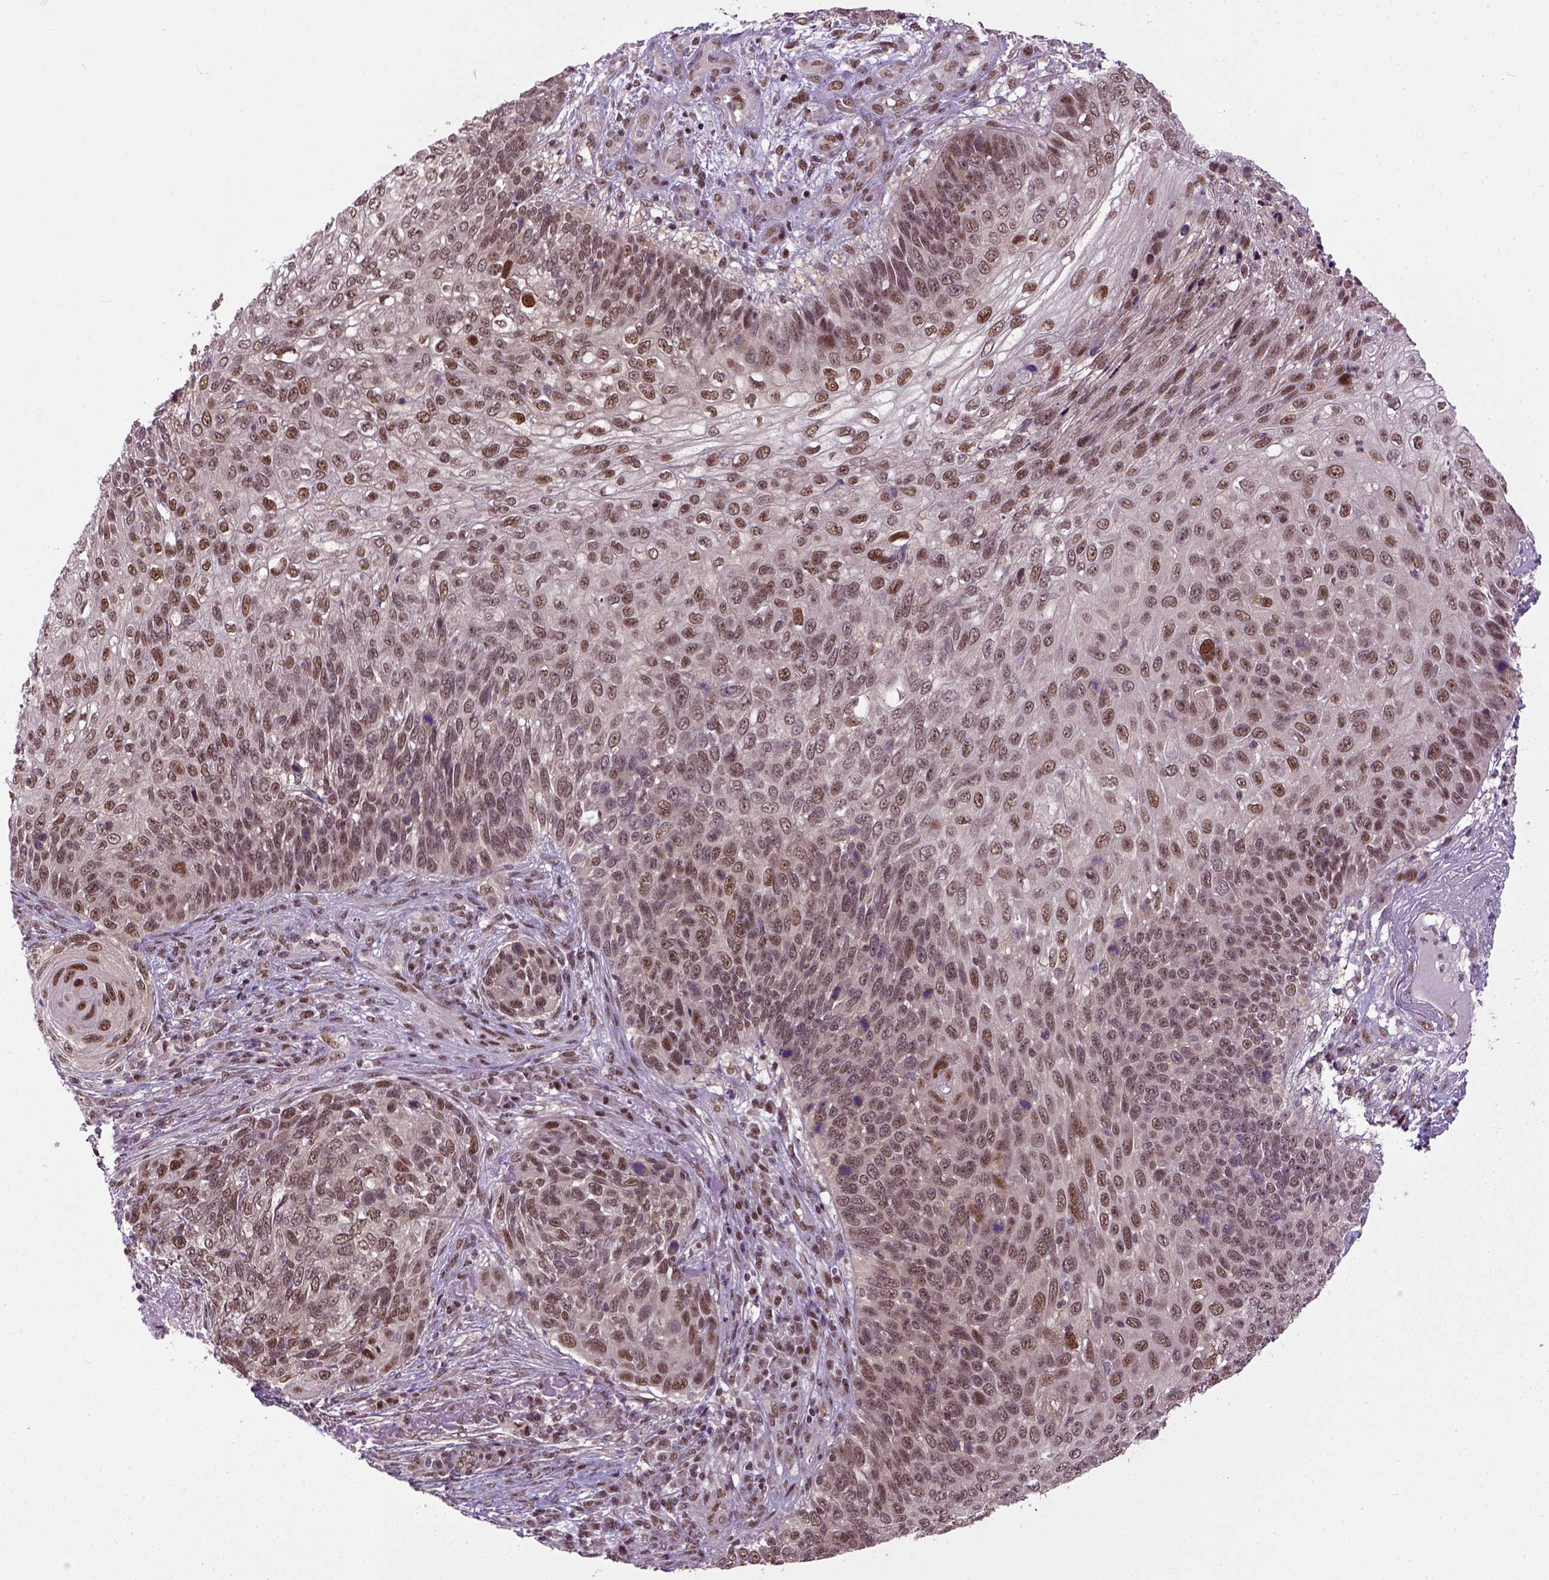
{"staining": {"intensity": "moderate", "quantity": ">75%", "location": "nuclear"}, "tissue": "skin cancer", "cell_type": "Tumor cells", "image_type": "cancer", "snomed": [{"axis": "morphology", "description": "Squamous cell carcinoma, NOS"}, {"axis": "topography", "description": "Skin"}], "caption": "Squamous cell carcinoma (skin) stained with IHC displays moderate nuclear positivity in approximately >75% of tumor cells.", "gene": "UBA3", "patient": {"sex": "male", "age": 92}}